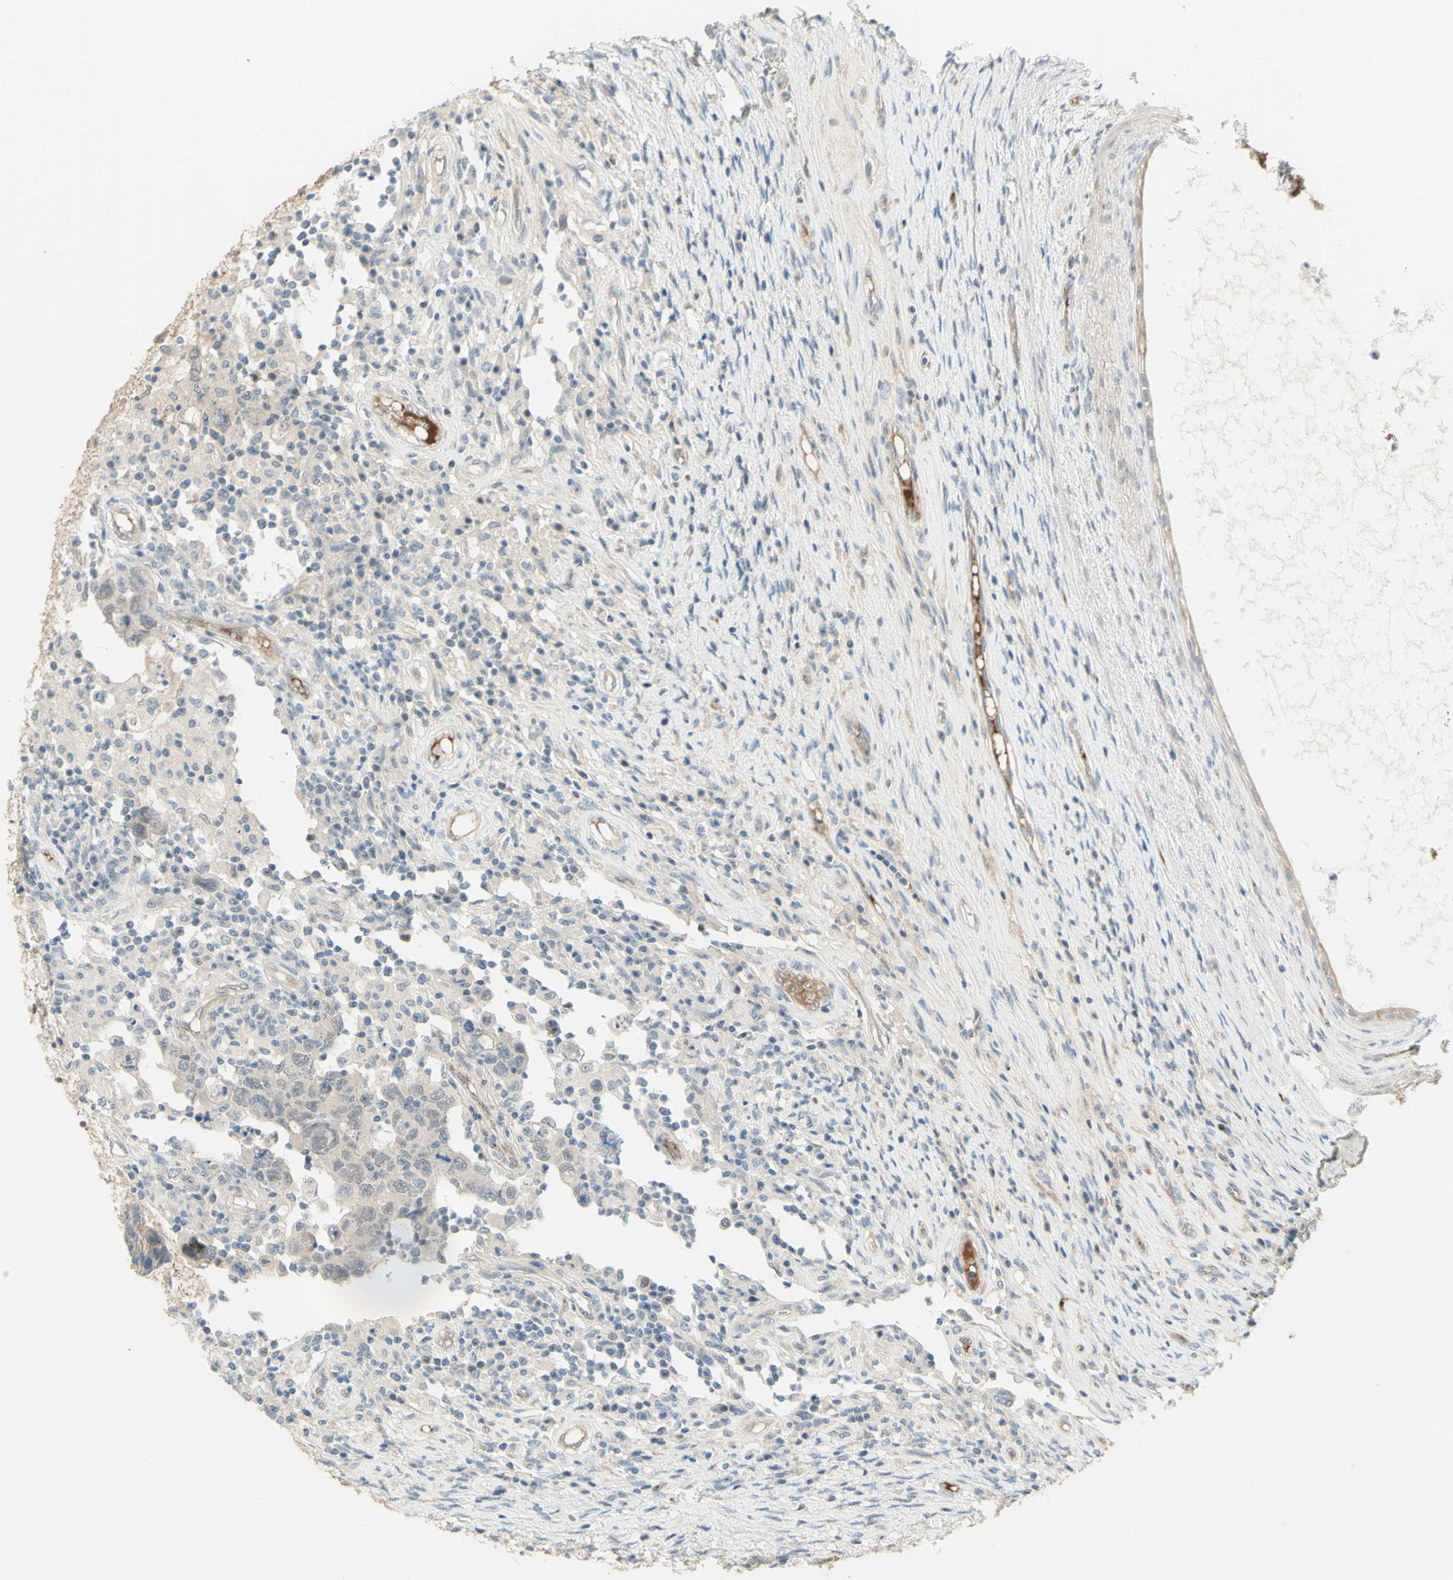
{"staining": {"intensity": "negative", "quantity": "none", "location": "none"}, "tissue": "testis cancer", "cell_type": "Tumor cells", "image_type": "cancer", "snomed": [{"axis": "morphology", "description": "Carcinoma, Embryonal, NOS"}, {"axis": "topography", "description": "Testis"}], "caption": "Testis embryonal carcinoma was stained to show a protein in brown. There is no significant staining in tumor cells. (DAB immunohistochemistry, high magnification).", "gene": "ANGPT2", "patient": {"sex": "male", "age": 26}}